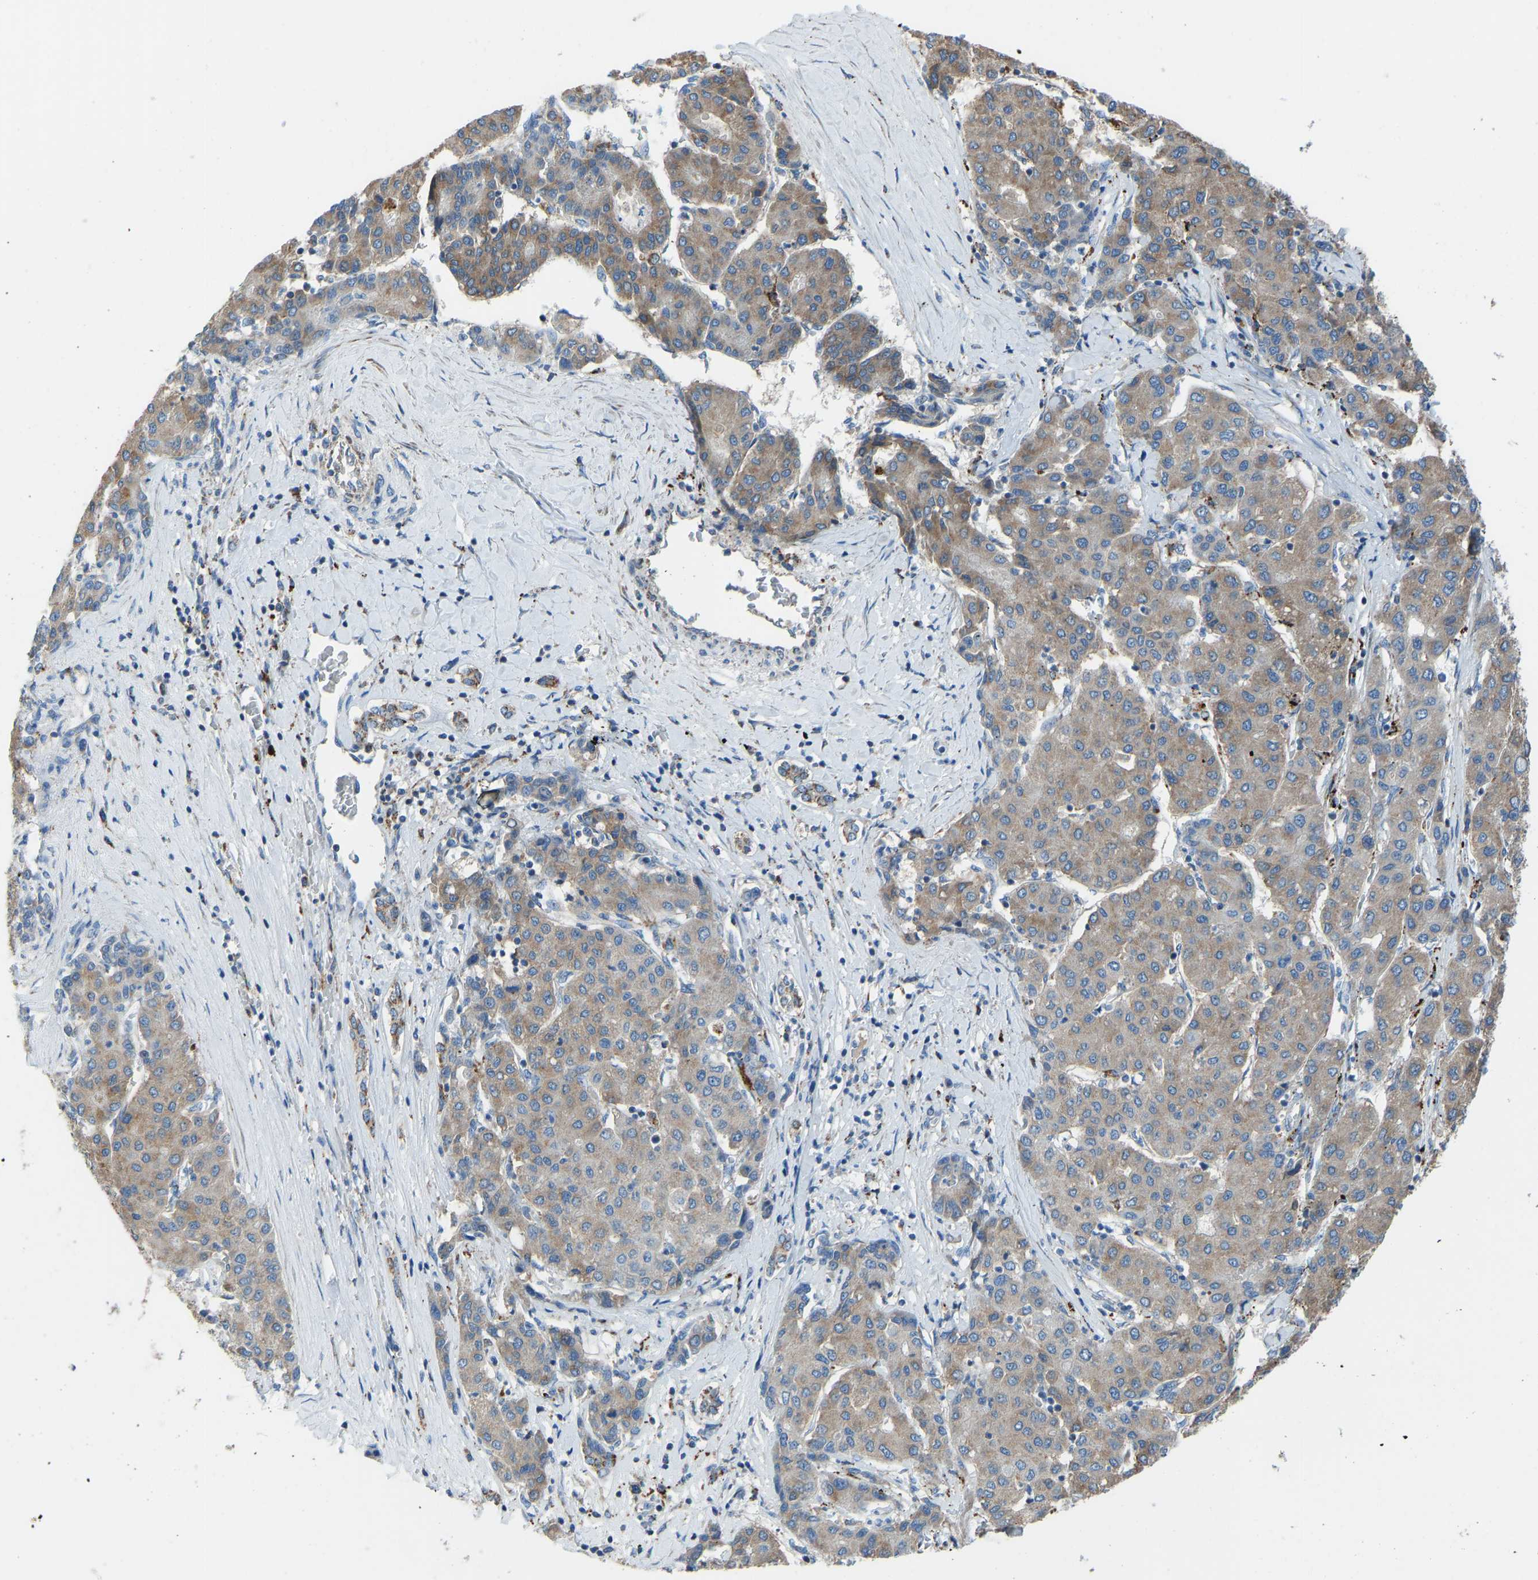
{"staining": {"intensity": "moderate", "quantity": ">75%", "location": "cytoplasmic/membranous"}, "tissue": "liver cancer", "cell_type": "Tumor cells", "image_type": "cancer", "snomed": [{"axis": "morphology", "description": "Carcinoma, Hepatocellular, NOS"}, {"axis": "topography", "description": "Liver"}], "caption": "The immunohistochemical stain labels moderate cytoplasmic/membranous positivity in tumor cells of liver cancer tissue.", "gene": "SMIM20", "patient": {"sex": "male", "age": 65}}